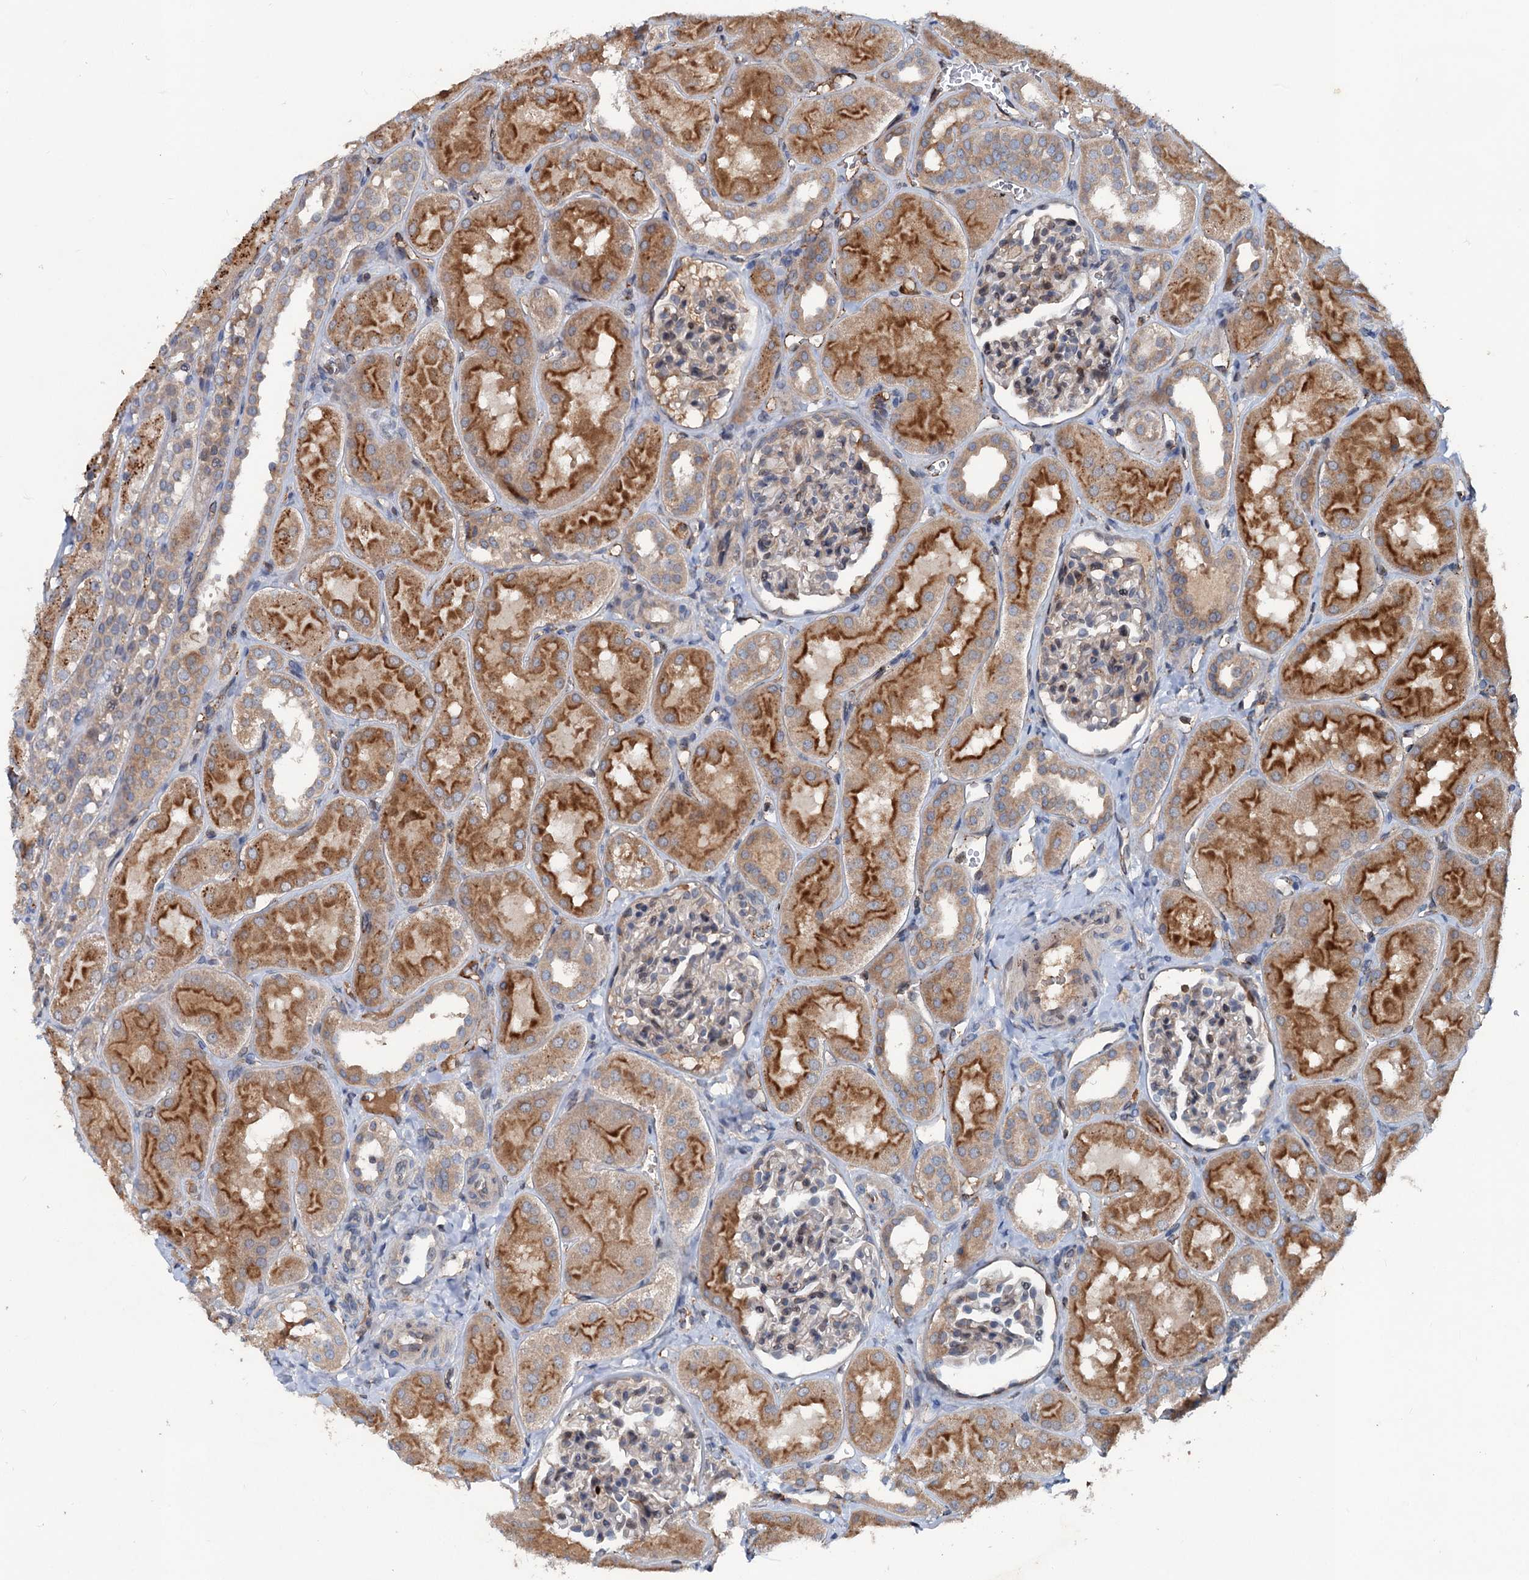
{"staining": {"intensity": "negative", "quantity": "none", "location": "none"}, "tissue": "kidney", "cell_type": "Cells in glomeruli", "image_type": "normal", "snomed": [{"axis": "morphology", "description": "Normal tissue, NOS"}, {"axis": "topography", "description": "Kidney"}, {"axis": "topography", "description": "Urinary bladder"}], "caption": "The photomicrograph reveals no significant staining in cells in glomeruli of kidney.", "gene": "TAPBPL", "patient": {"sex": "male", "age": 16}}